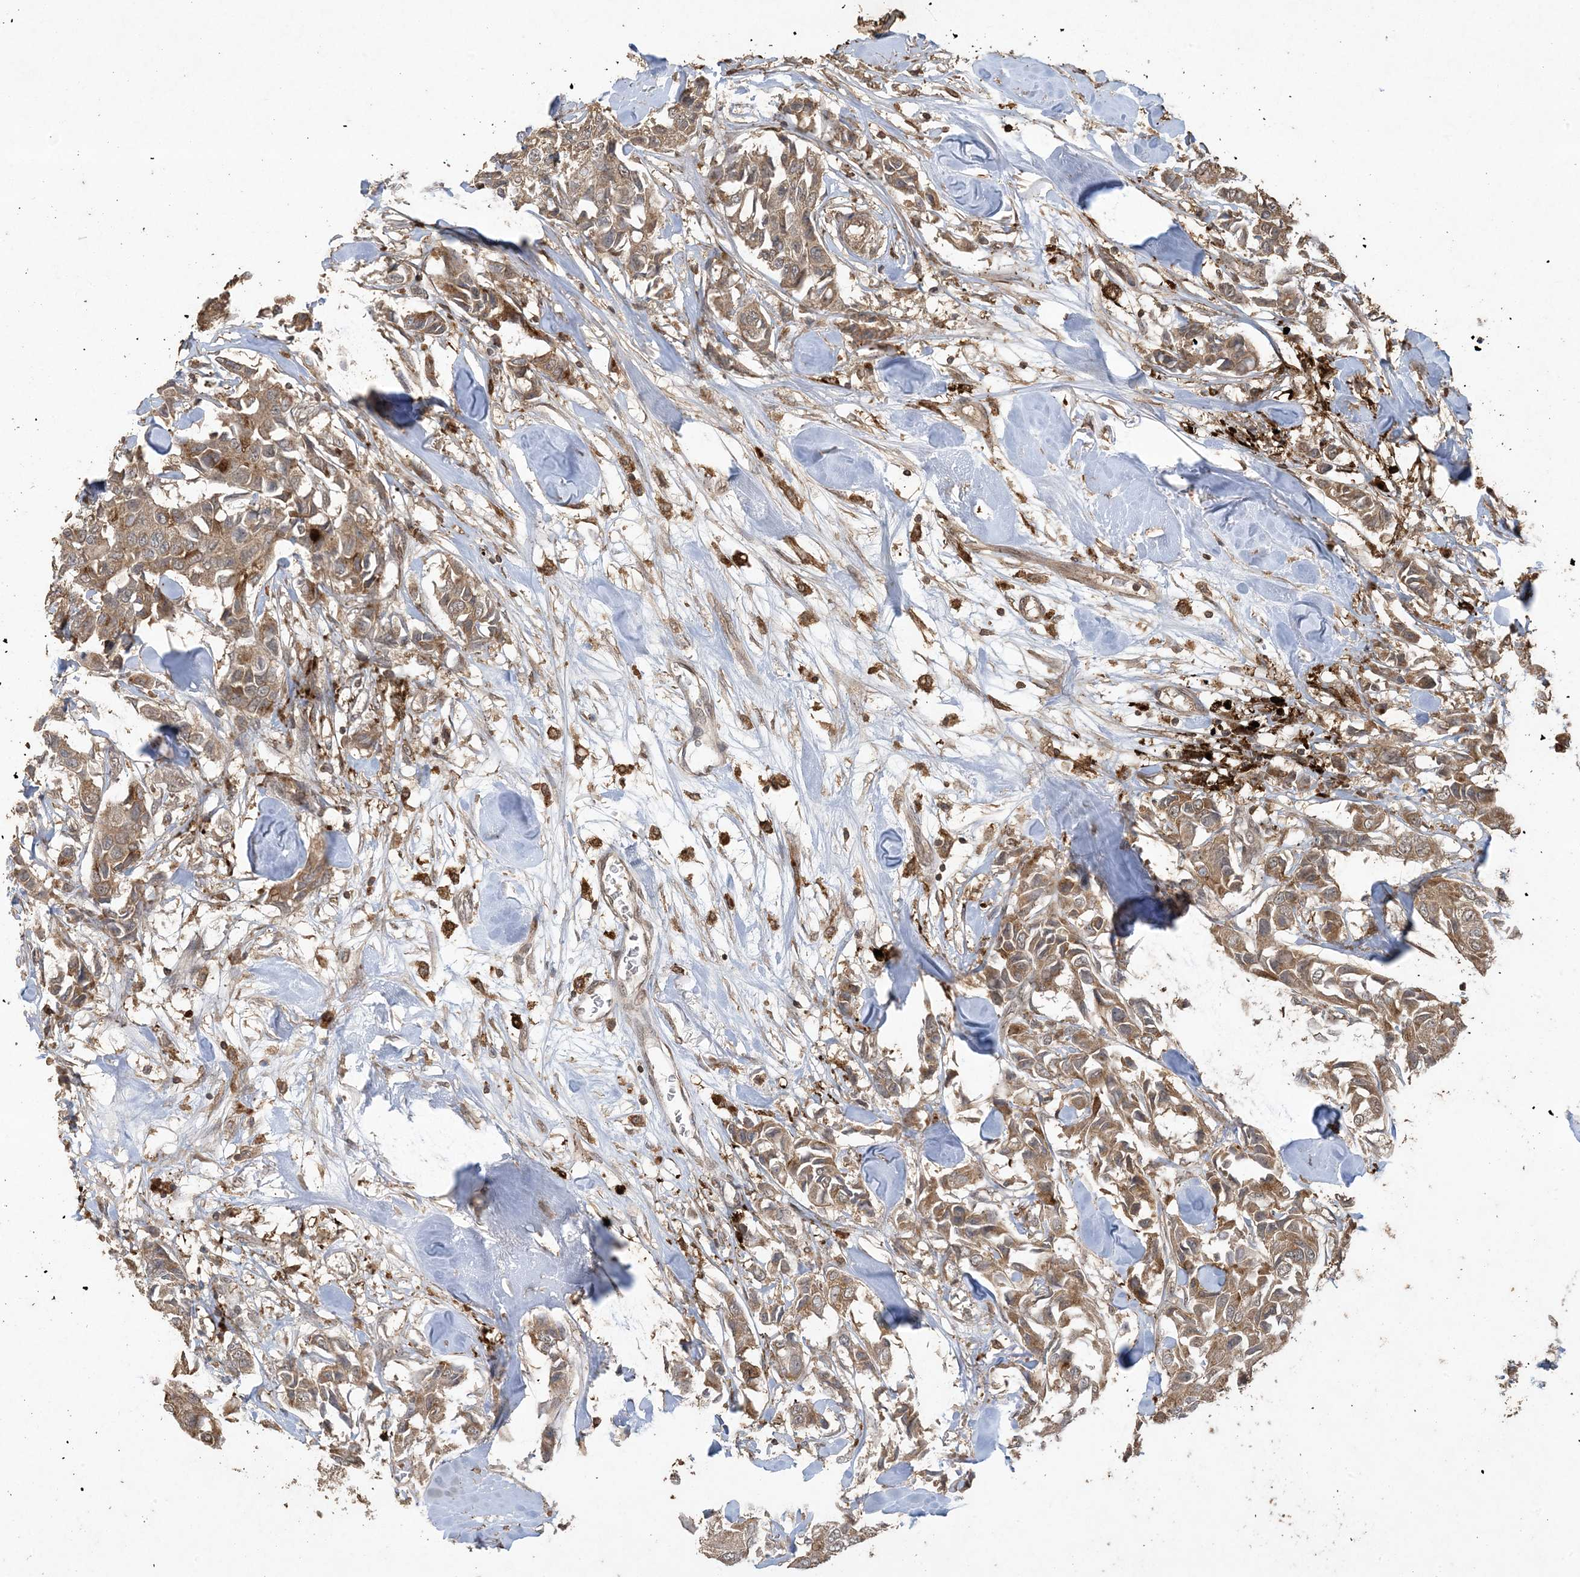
{"staining": {"intensity": "moderate", "quantity": ">75%", "location": "cytoplasmic/membranous"}, "tissue": "breast cancer", "cell_type": "Tumor cells", "image_type": "cancer", "snomed": [{"axis": "morphology", "description": "Duct carcinoma"}, {"axis": "topography", "description": "Breast"}], "caption": "Protein staining of breast cancer tissue demonstrates moderate cytoplasmic/membranous expression in about >75% of tumor cells. Ihc stains the protein in brown and the nuclei are stained blue.", "gene": "EFCAB8", "patient": {"sex": "female", "age": 80}}